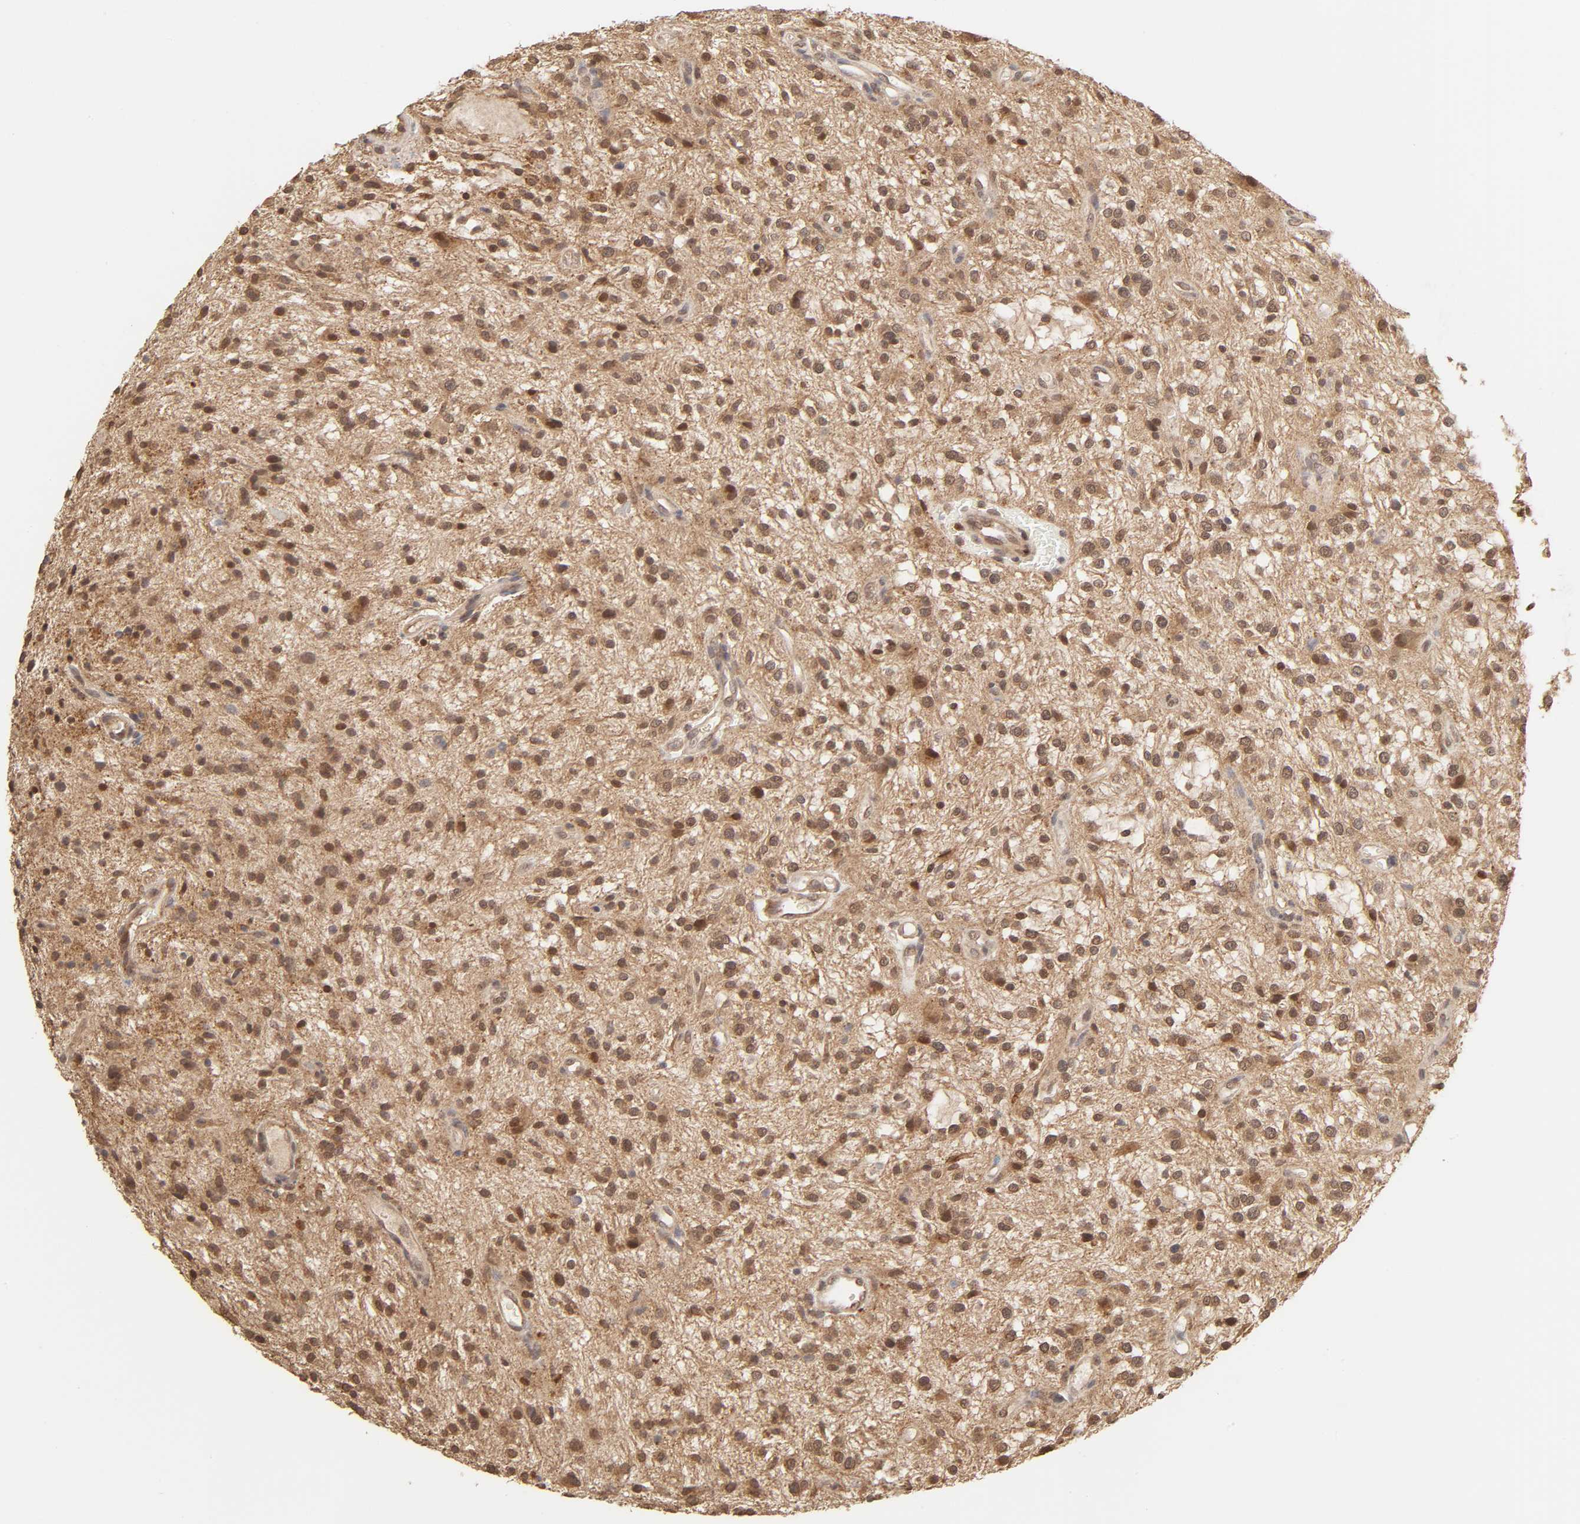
{"staining": {"intensity": "moderate", "quantity": "25%-75%", "location": "cytoplasmic/membranous,nuclear"}, "tissue": "glioma", "cell_type": "Tumor cells", "image_type": "cancer", "snomed": [{"axis": "morphology", "description": "Glioma, malignant, NOS"}, {"axis": "topography", "description": "Cerebellum"}], "caption": "There is medium levels of moderate cytoplasmic/membranous and nuclear positivity in tumor cells of glioma, as demonstrated by immunohistochemical staining (brown color).", "gene": "MAPK1", "patient": {"sex": "female", "age": 10}}